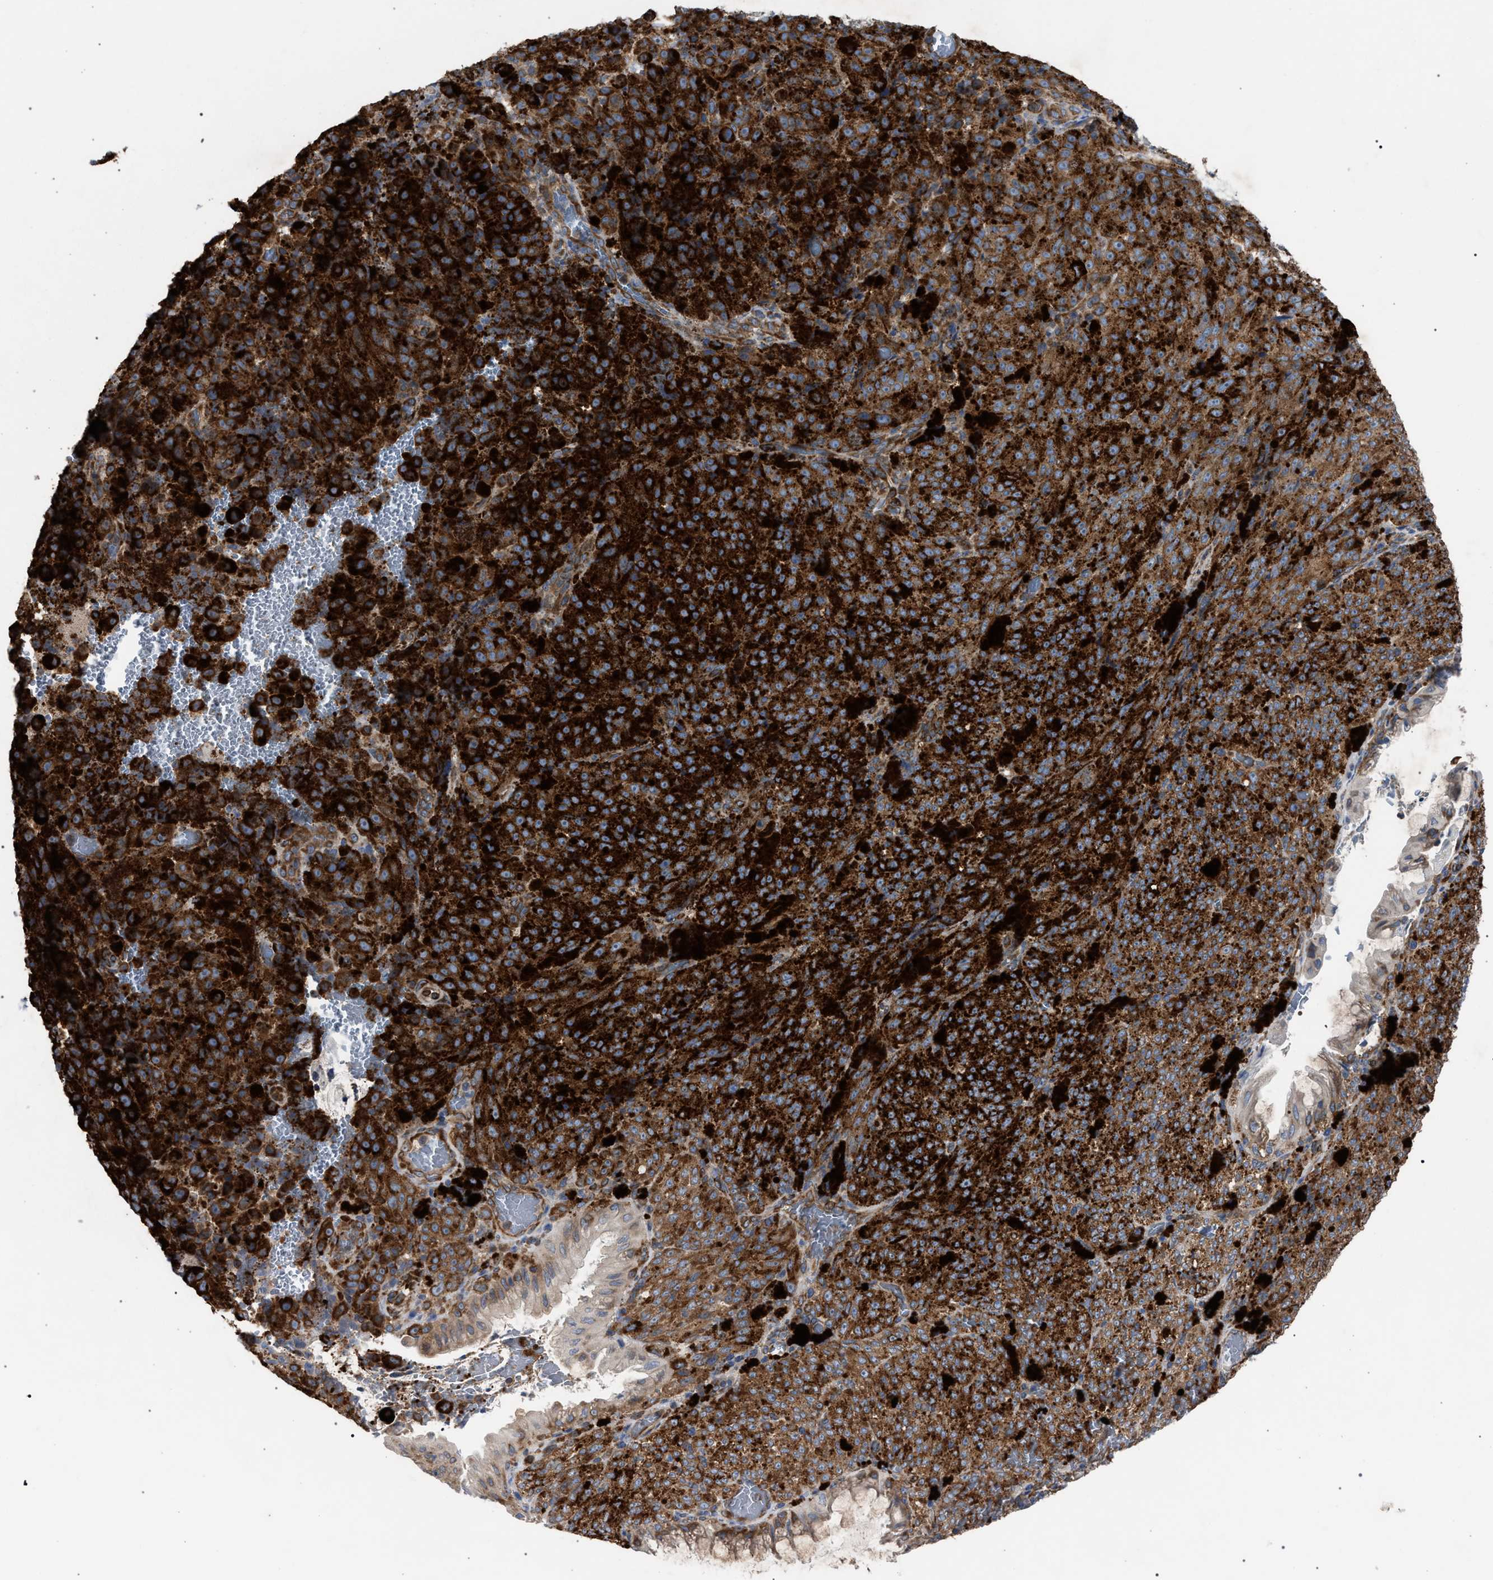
{"staining": {"intensity": "moderate", "quantity": ">75%", "location": "cytoplasmic/membranous"}, "tissue": "melanoma", "cell_type": "Tumor cells", "image_type": "cancer", "snomed": [{"axis": "morphology", "description": "Malignant melanoma, NOS"}, {"axis": "topography", "description": "Rectum"}], "caption": "Protein expression analysis of human melanoma reveals moderate cytoplasmic/membranous staining in about >75% of tumor cells.", "gene": "CDR2L", "patient": {"sex": "female", "age": 81}}